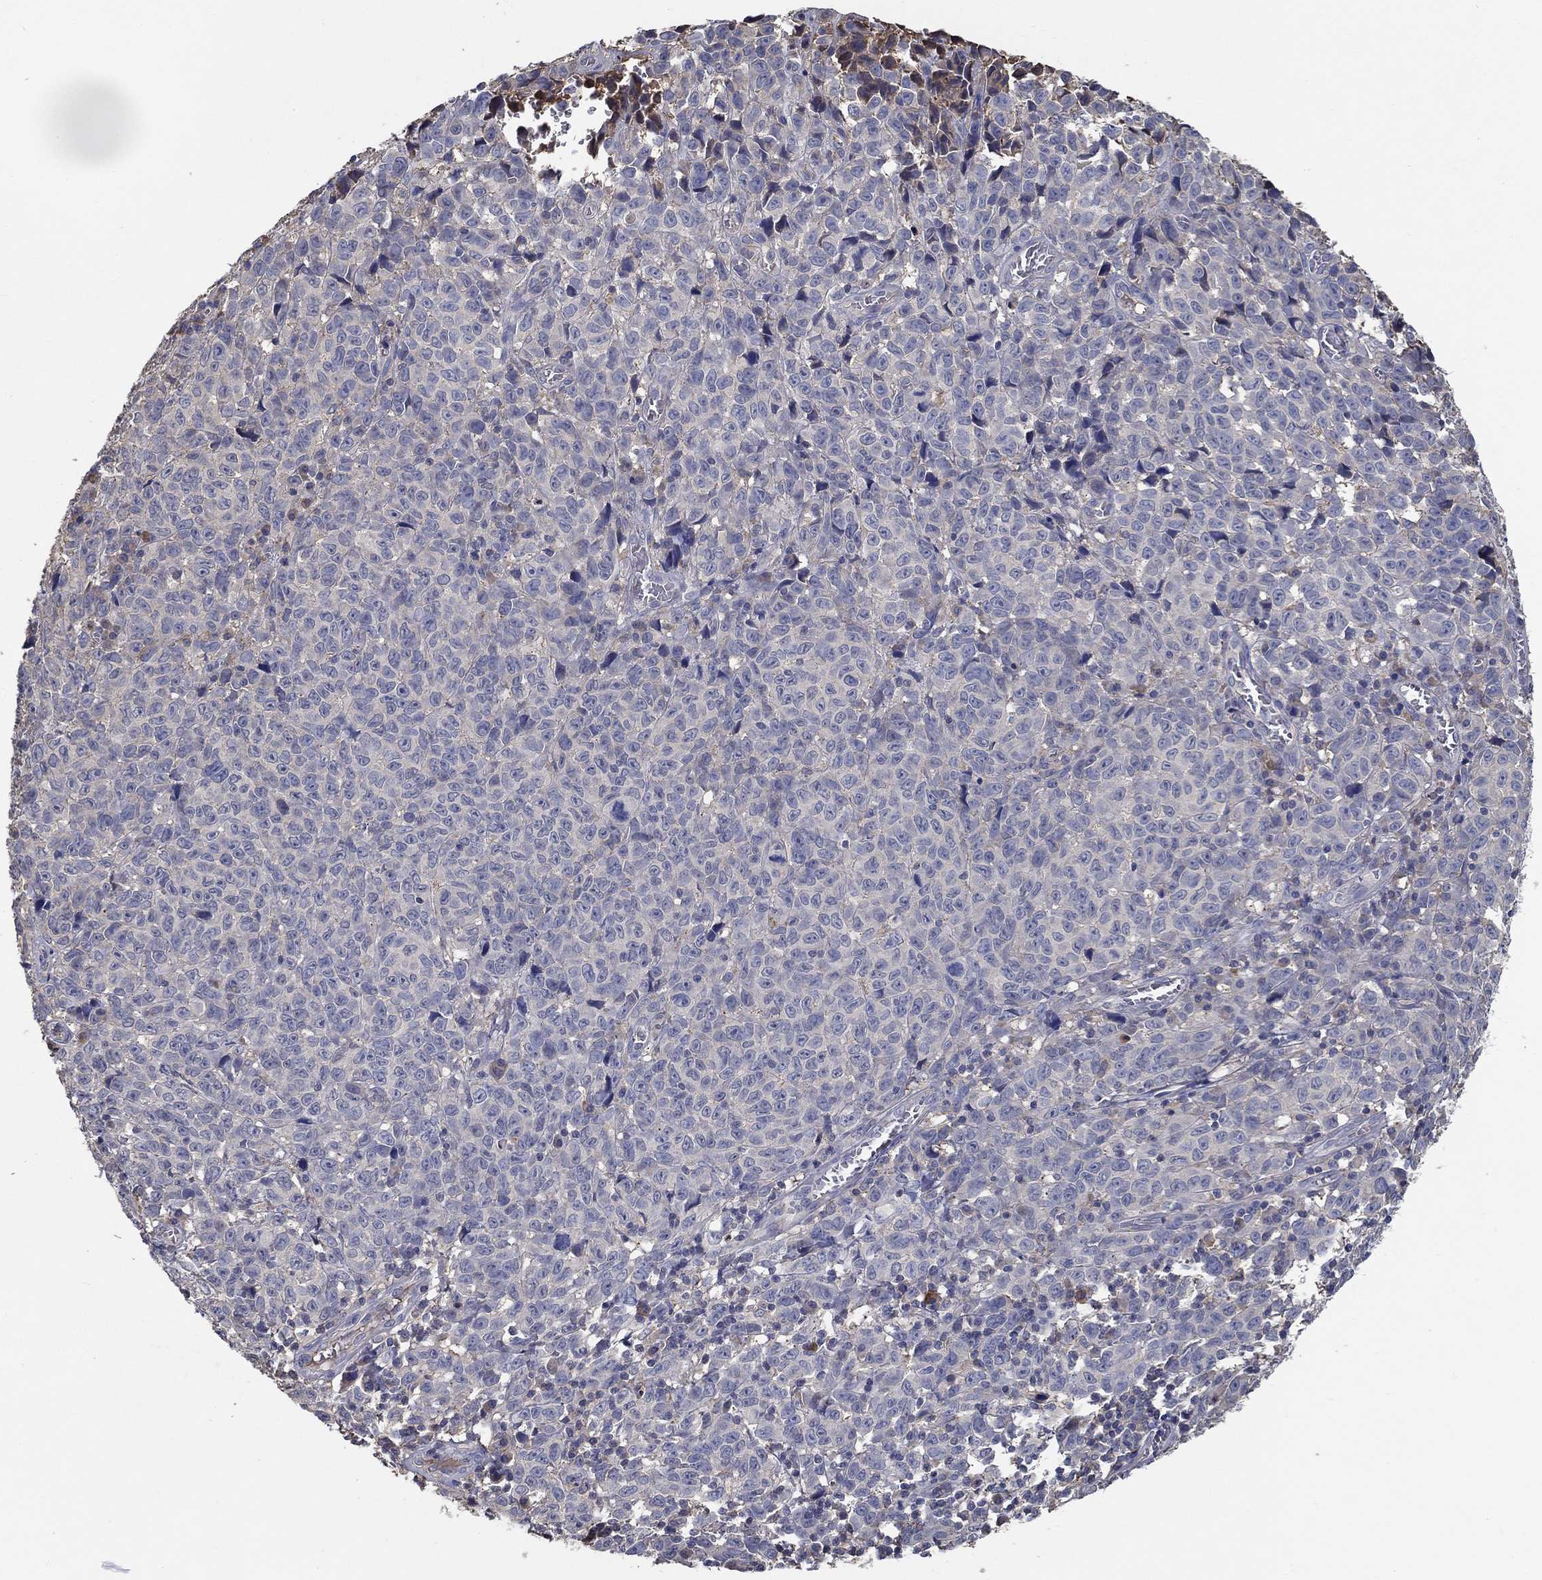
{"staining": {"intensity": "negative", "quantity": "none", "location": "none"}, "tissue": "melanoma", "cell_type": "Tumor cells", "image_type": "cancer", "snomed": [{"axis": "morphology", "description": "Malignant melanoma, NOS"}, {"axis": "topography", "description": "Vulva, labia, clitoris and Bartholin´s gland, NO"}], "caption": "Immunohistochemistry (IHC) photomicrograph of melanoma stained for a protein (brown), which exhibits no expression in tumor cells.", "gene": "IL10", "patient": {"sex": "female", "age": 75}}